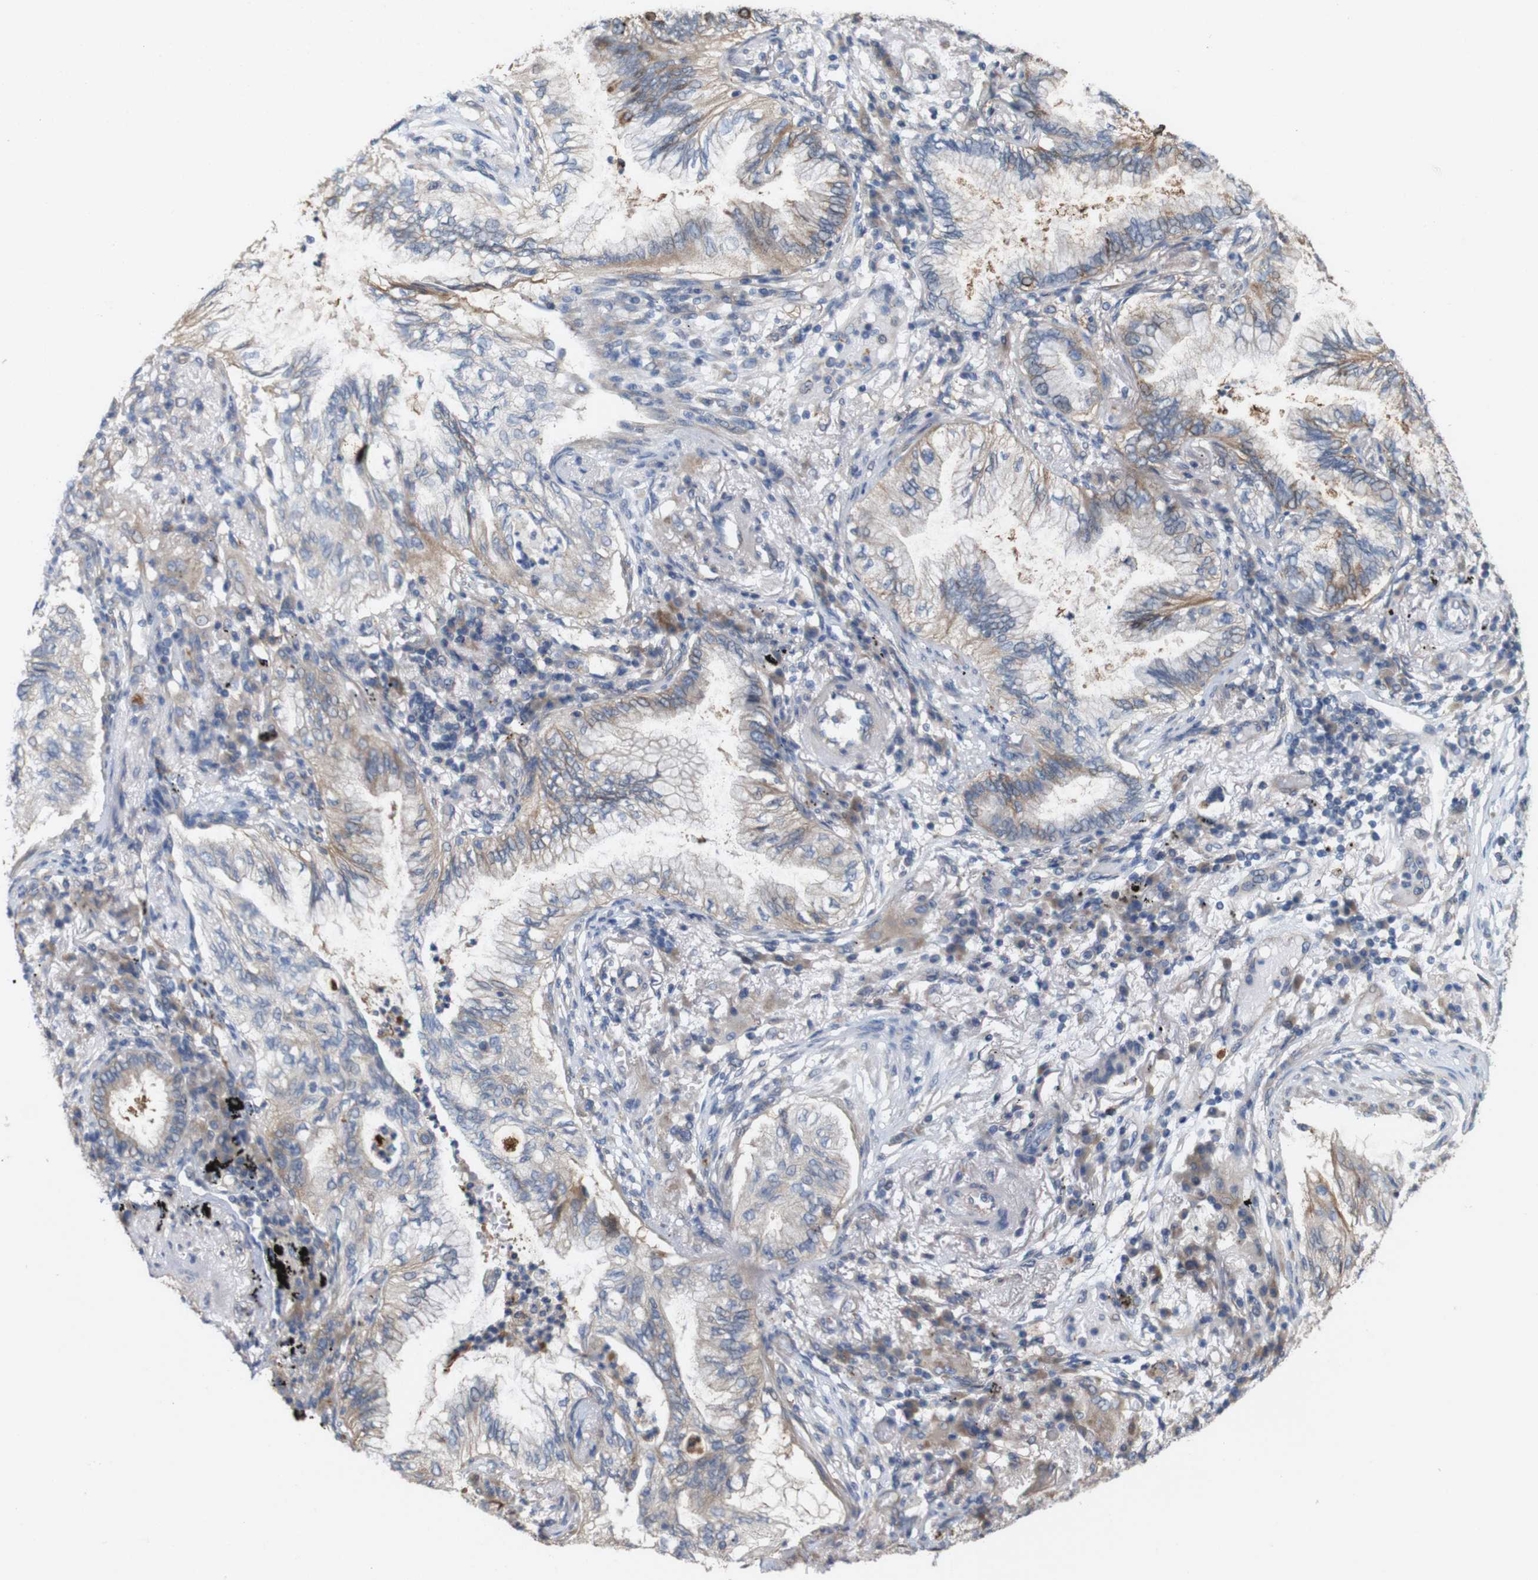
{"staining": {"intensity": "weak", "quantity": "25%-75%", "location": "cytoplasmic/membranous"}, "tissue": "lung cancer", "cell_type": "Tumor cells", "image_type": "cancer", "snomed": [{"axis": "morphology", "description": "Normal tissue, NOS"}, {"axis": "morphology", "description": "Adenocarcinoma, NOS"}, {"axis": "topography", "description": "Bronchus"}, {"axis": "topography", "description": "Lung"}], "caption": "Lung cancer stained for a protein (brown) reveals weak cytoplasmic/membranous positive positivity in approximately 25%-75% of tumor cells.", "gene": "MYEOV", "patient": {"sex": "female", "age": 70}}